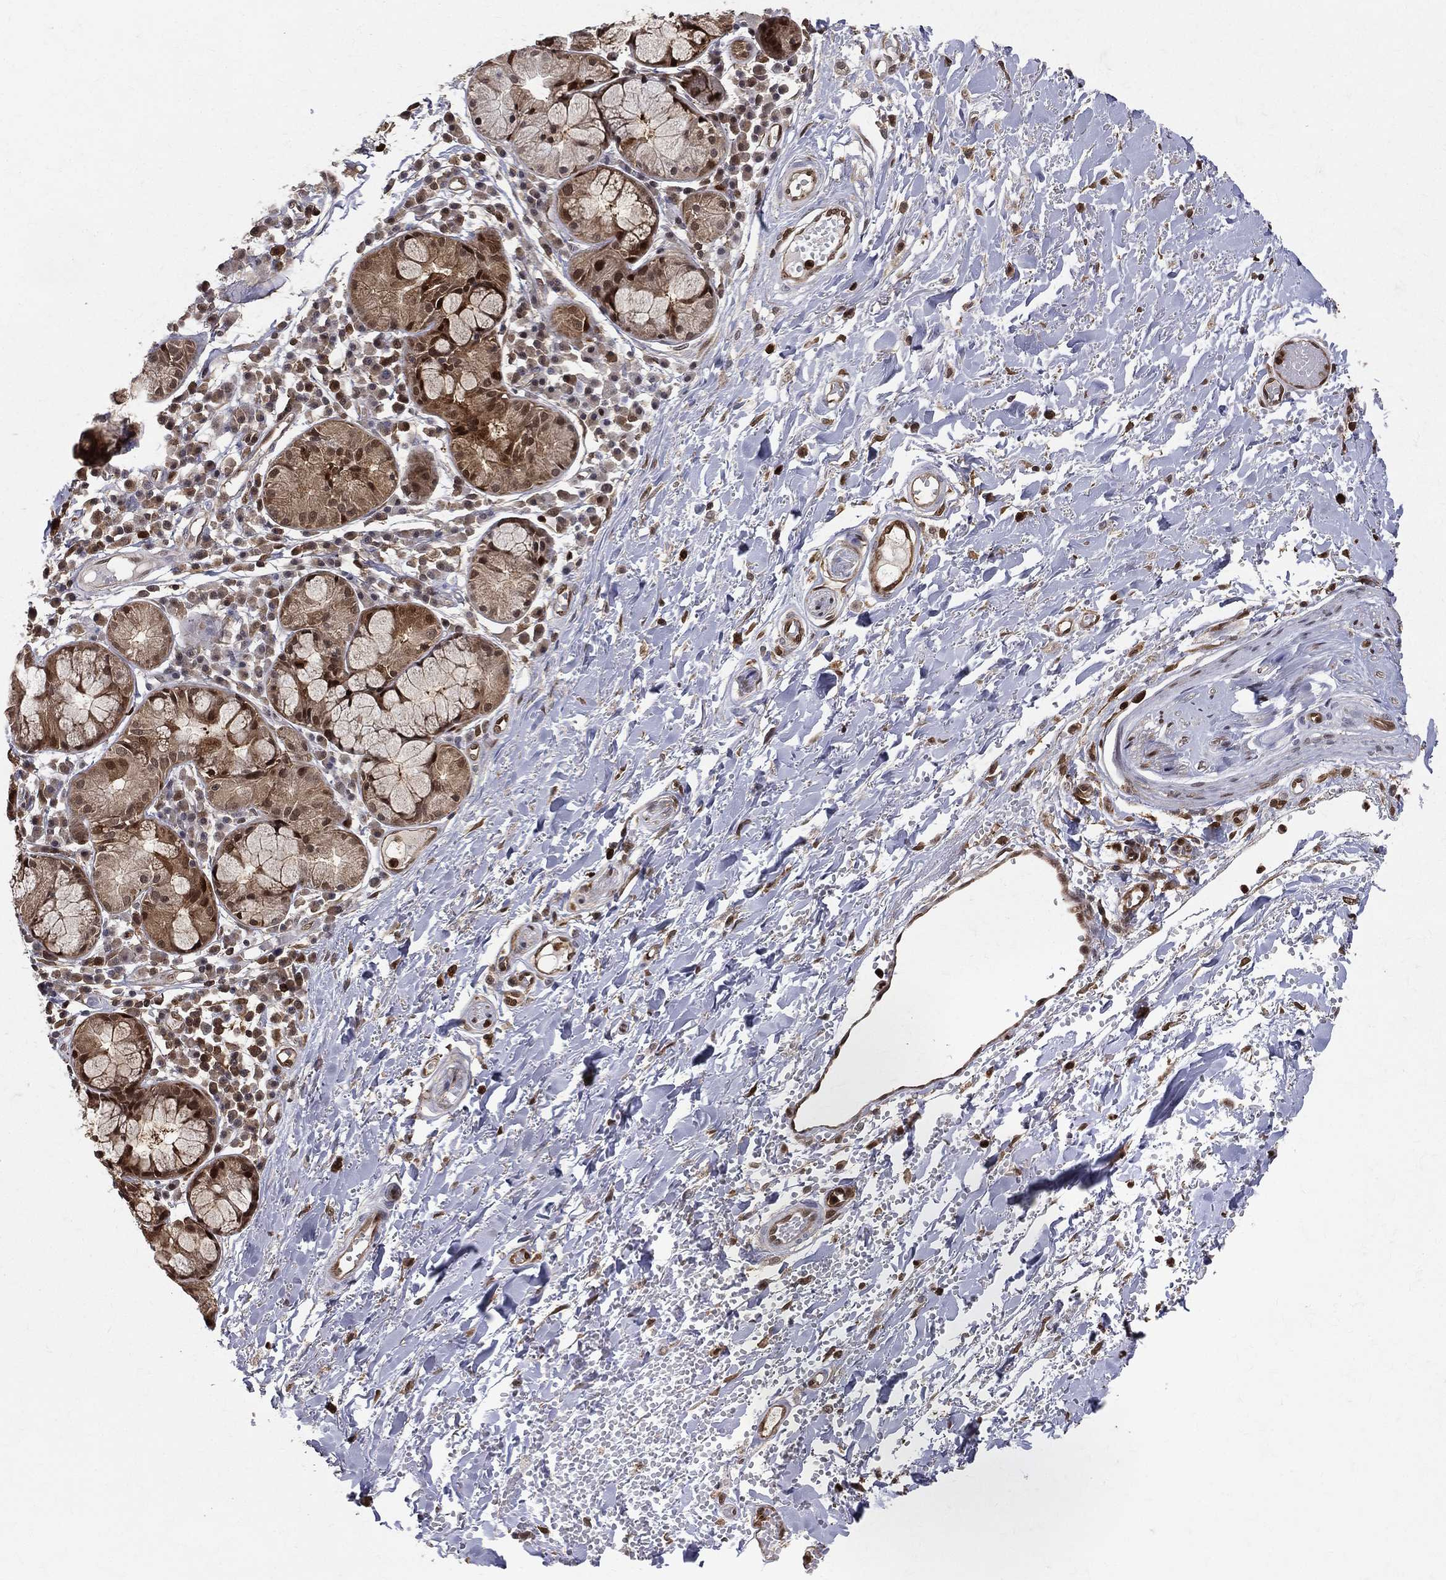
{"staining": {"intensity": "moderate", "quantity": "<25%", "location": "nuclear"}, "tissue": "soft tissue", "cell_type": "Fibroblasts", "image_type": "normal", "snomed": [{"axis": "morphology", "description": "Normal tissue, NOS"}, {"axis": "topography", "description": "Cartilage tissue"}], "caption": "Immunohistochemical staining of normal human soft tissue exhibits <25% levels of moderate nuclear protein expression in about <25% of fibroblasts. Using DAB (brown) and hematoxylin (blue) stains, captured at high magnification using brightfield microscopy.", "gene": "ENO1", "patient": {"sex": "male", "age": 81}}